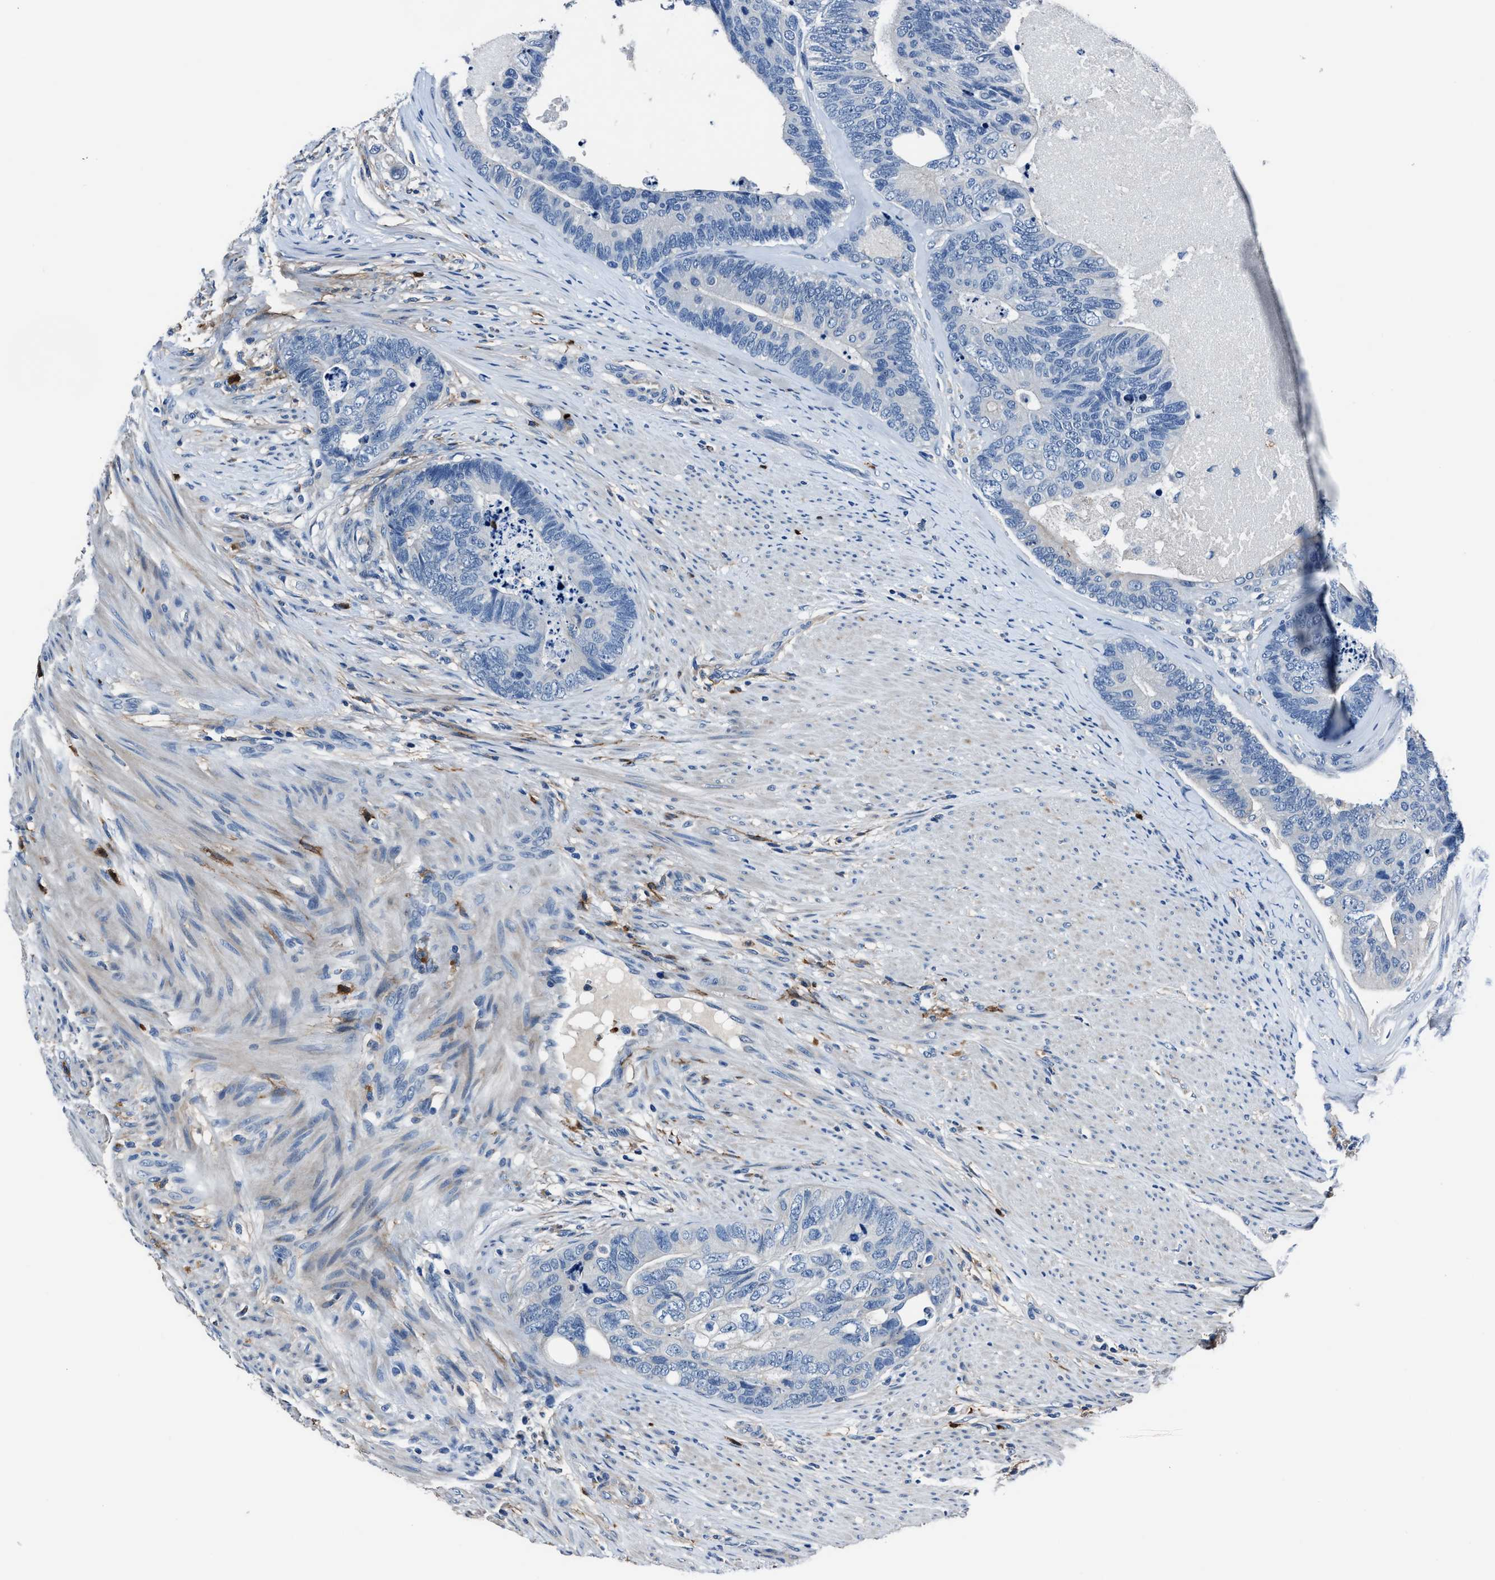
{"staining": {"intensity": "negative", "quantity": "none", "location": "none"}, "tissue": "colorectal cancer", "cell_type": "Tumor cells", "image_type": "cancer", "snomed": [{"axis": "morphology", "description": "Adenocarcinoma, NOS"}, {"axis": "topography", "description": "Colon"}], "caption": "Tumor cells are negative for brown protein staining in colorectal cancer (adenocarcinoma).", "gene": "FGL2", "patient": {"sex": "female", "age": 67}}